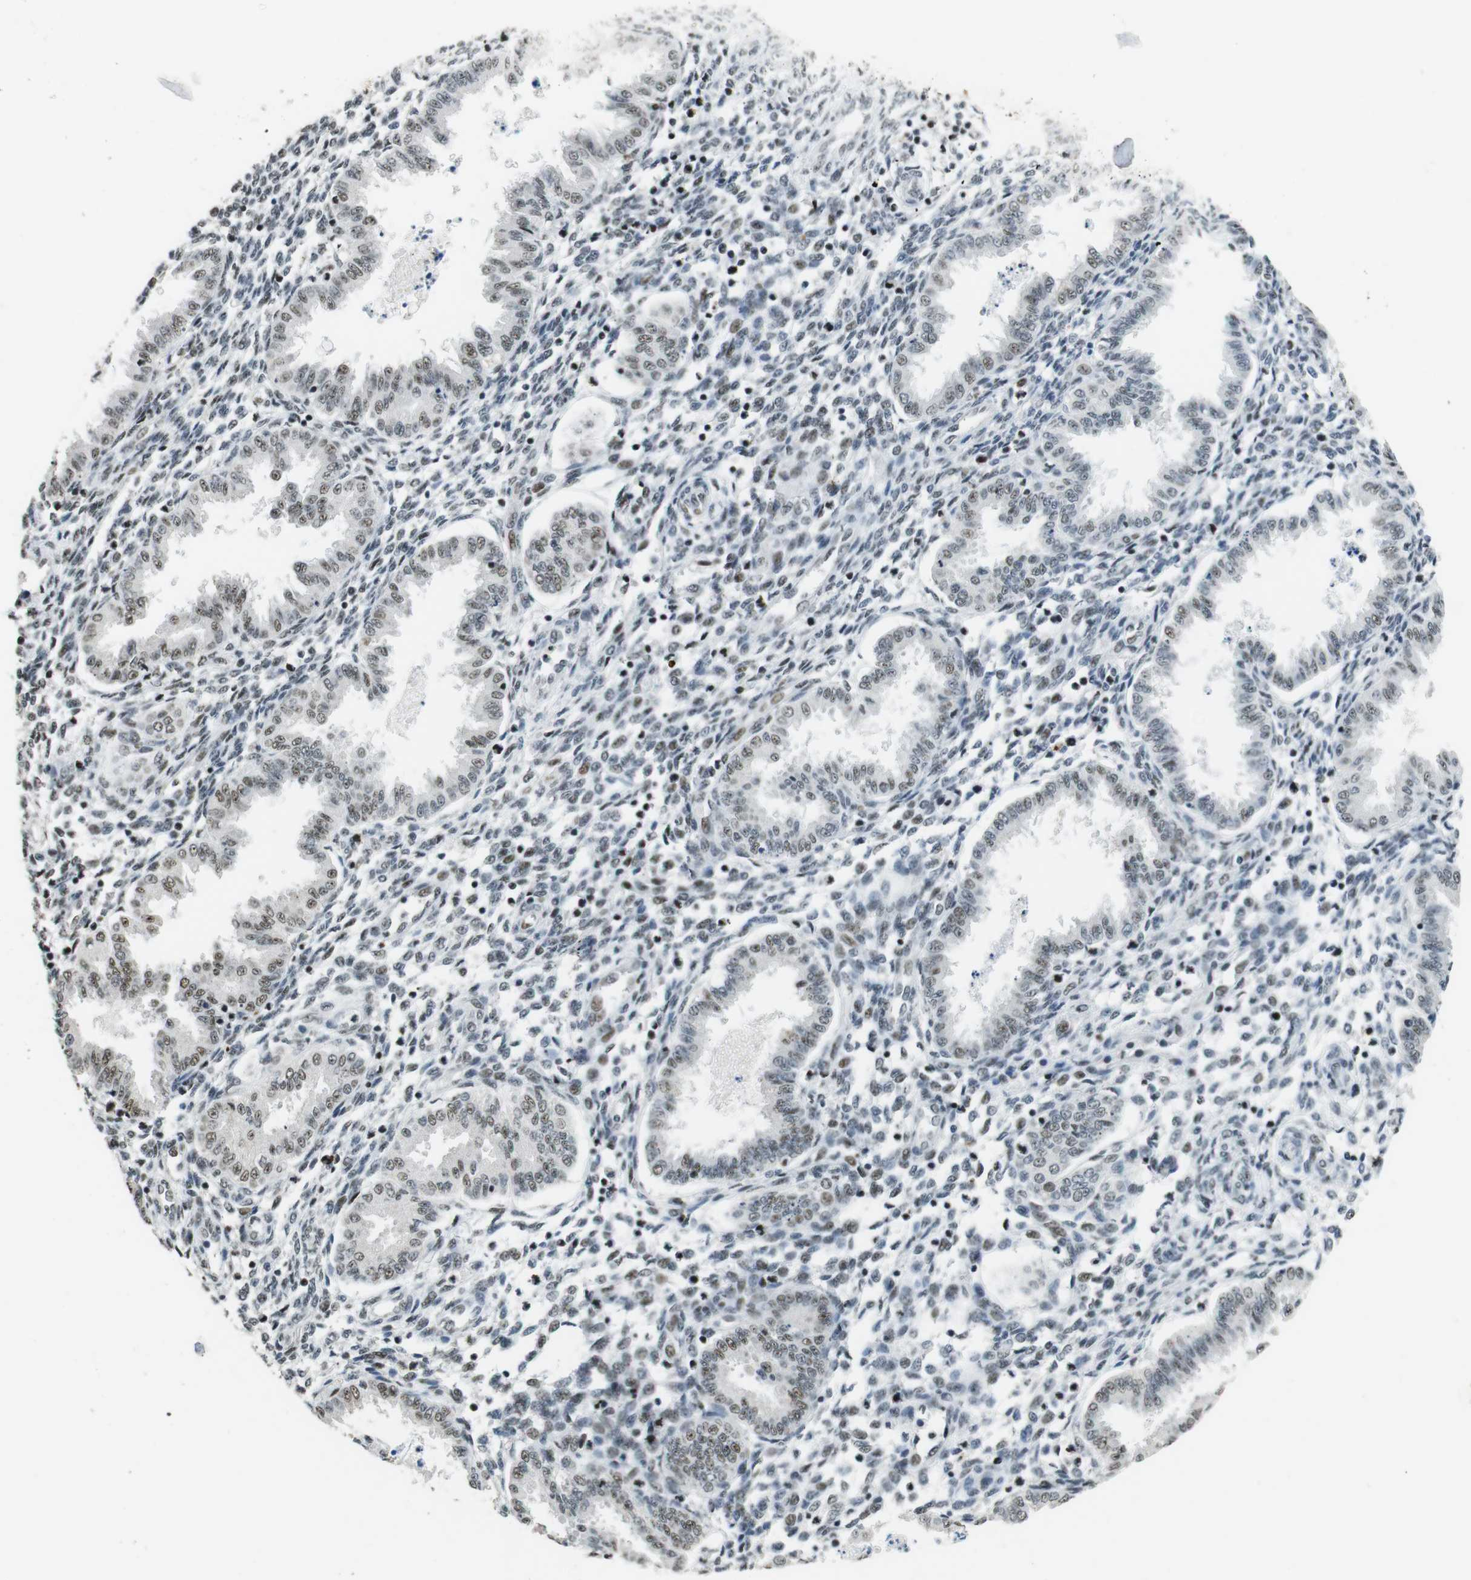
{"staining": {"intensity": "weak", "quantity": "<25%", "location": "nuclear"}, "tissue": "endometrium", "cell_type": "Cells in endometrial stroma", "image_type": "normal", "snomed": [{"axis": "morphology", "description": "Normal tissue, NOS"}, {"axis": "topography", "description": "Endometrium"}], "caption": "Image shows no significant protein expression in cells in endometrial stroma of normal endometrium. (DAB immunohistochemistry visualized using brightfield microscopy, high magnification).", "gene": "CSNK2B", "patient": {"sex": "female", "age": 33}}